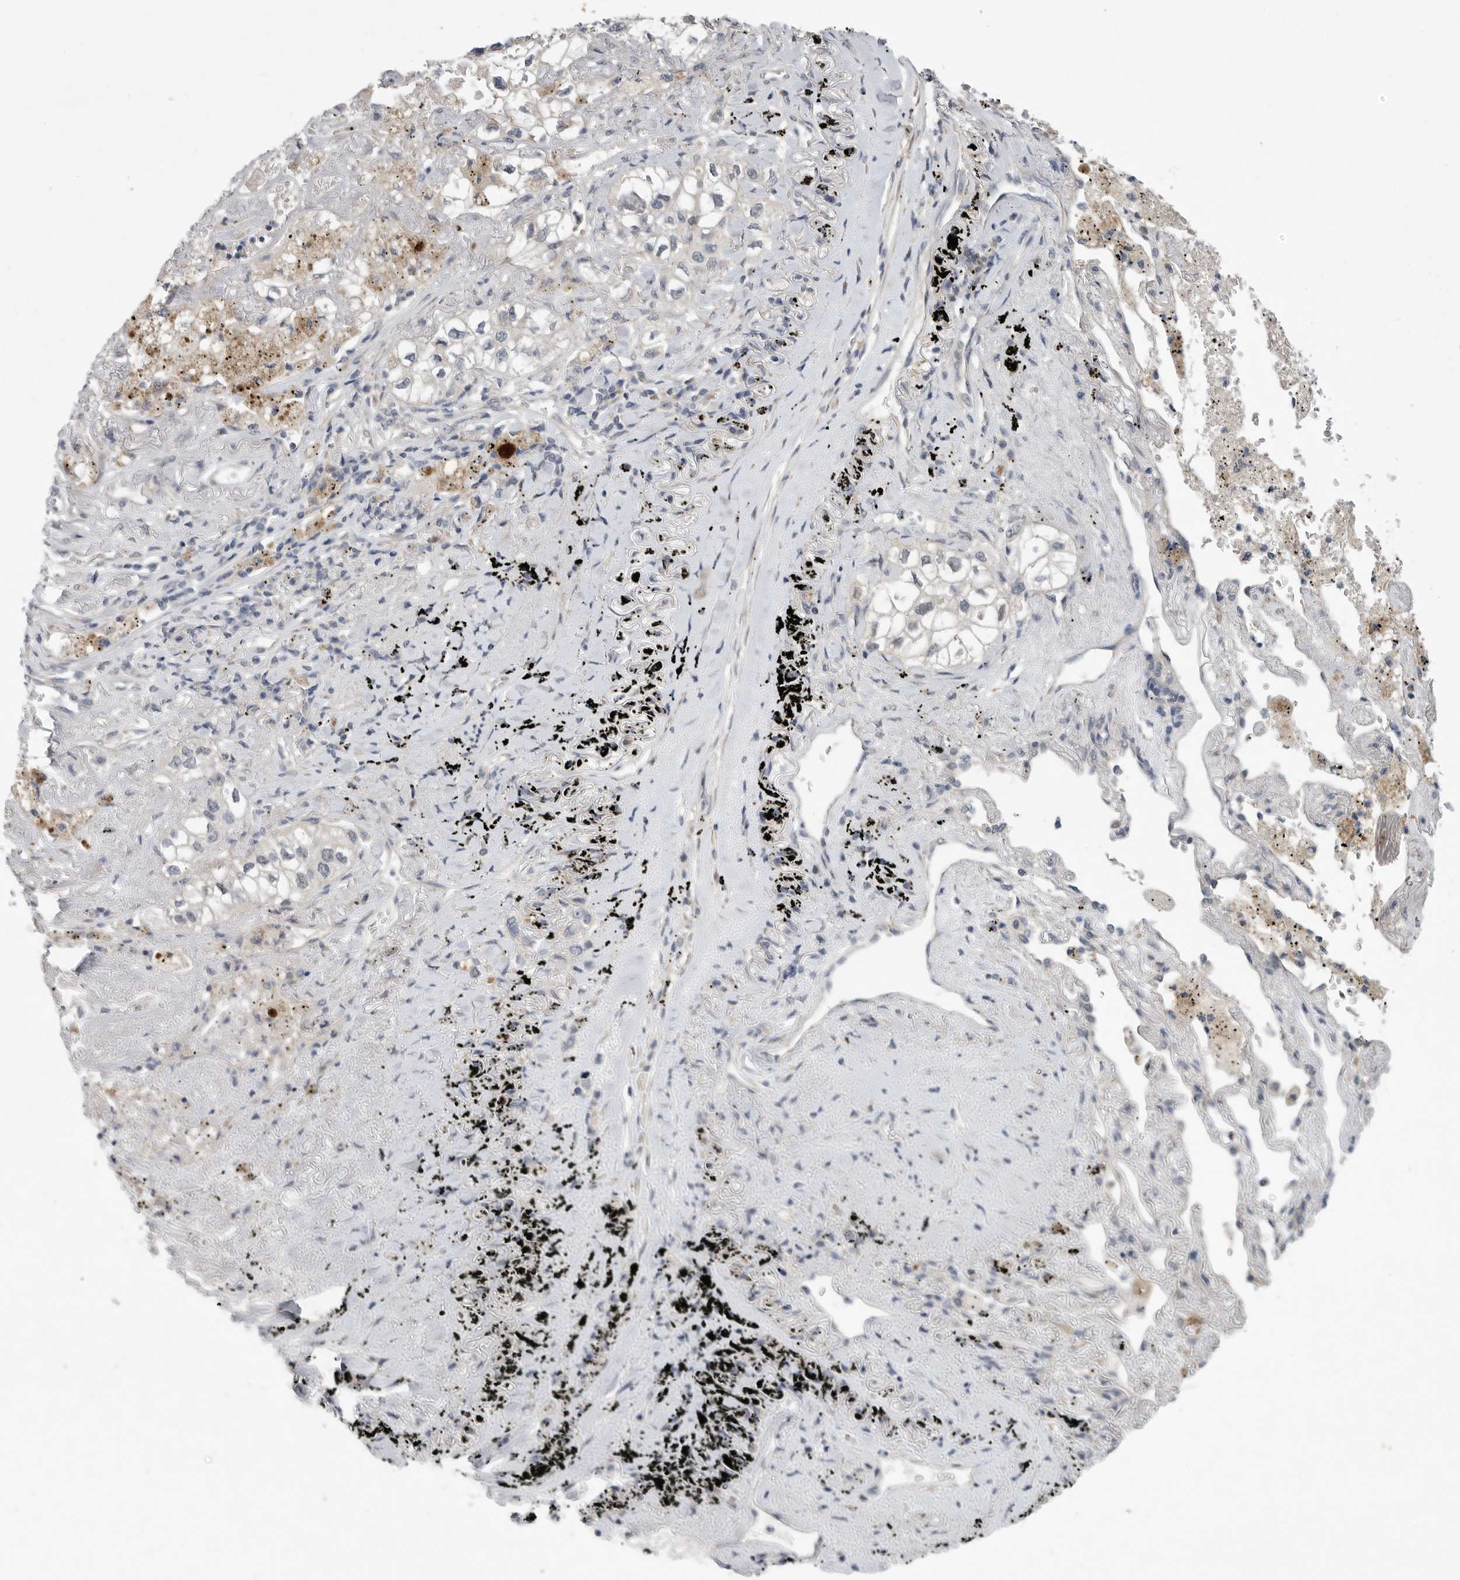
{"staining": {"intensity": "negative", "quantity": "none", "location": "none"}, "tissue": "lung cancer", "cell_type": "Tumor cells", "image_type": "cancer", "snomed": [{"axis": "morphology", "description": "Adenocarcinoma, NOS"}, {"axis": "topography", "description": "Lung"}], "caption": "Human lung cancer stained for a protein using IHC shows no staining in tumor cells.", "gene": "FBXO43", "patient": {"sex": "male", "age": 63}}